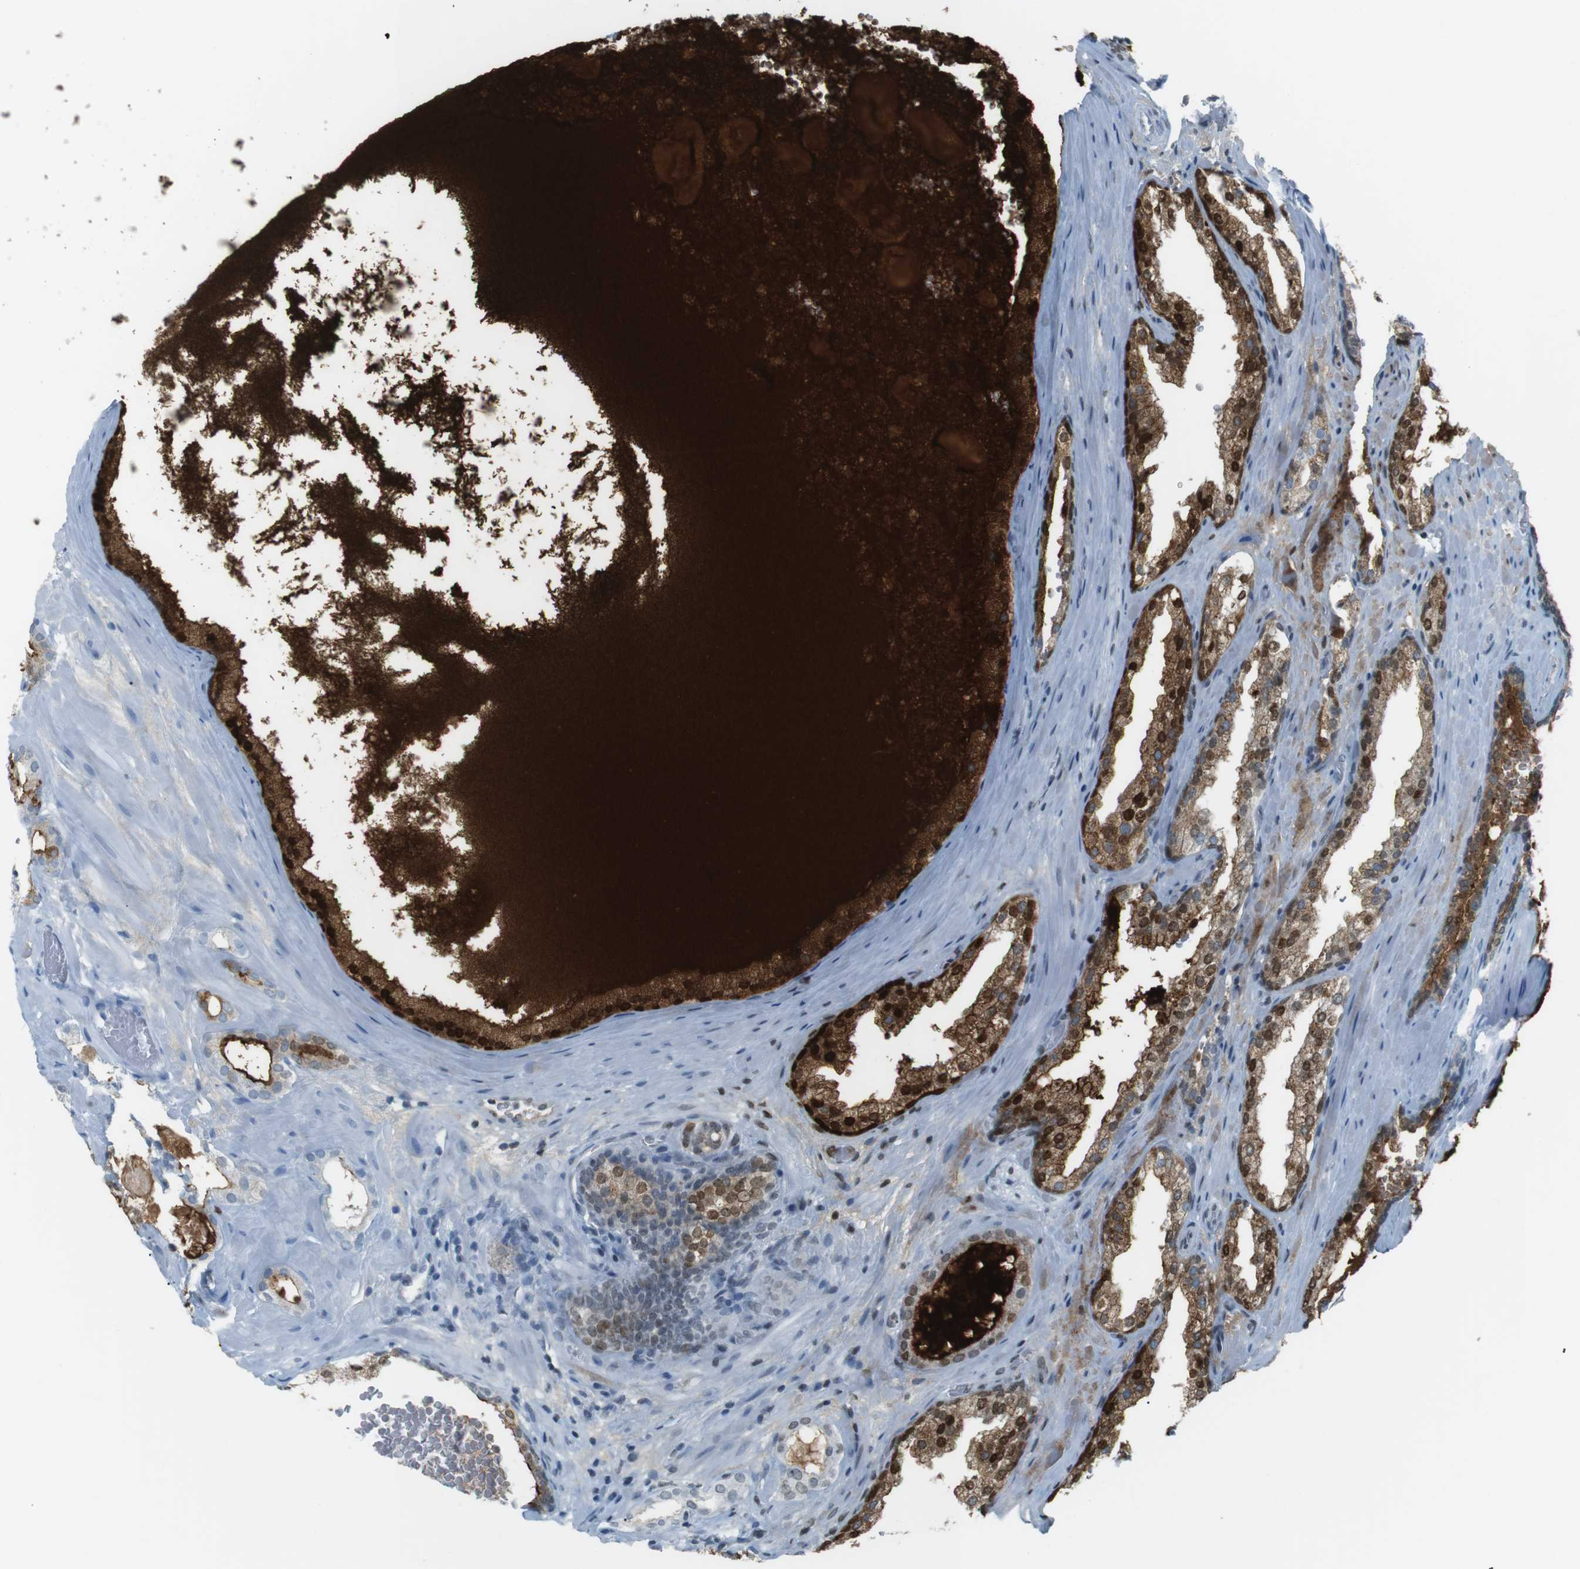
{"staining": {"intensity": "strong", "quantity": ">75%", "location": "cytoplasmic/membranous,nuclear"}, "tissue": "prostate cancer", "cell_type": "Tumor cells", "image_type": "cancer", "snomed": [{"axis": "morphology", "description": "Adenocarcinoma, High grade"}, {"axis": "topography", "description": "Prostate"}], "caption": "This histopathology image exhibits prostate cancer stained with IHC to label a protein in brown. The cytoplasmic/membranous and nuclear of tumor cells show strong positivity for the protein. Nuclei are counter-stained blue.", "gene": "AZGP1", "patient": {"sex": "male", "age": 60}}